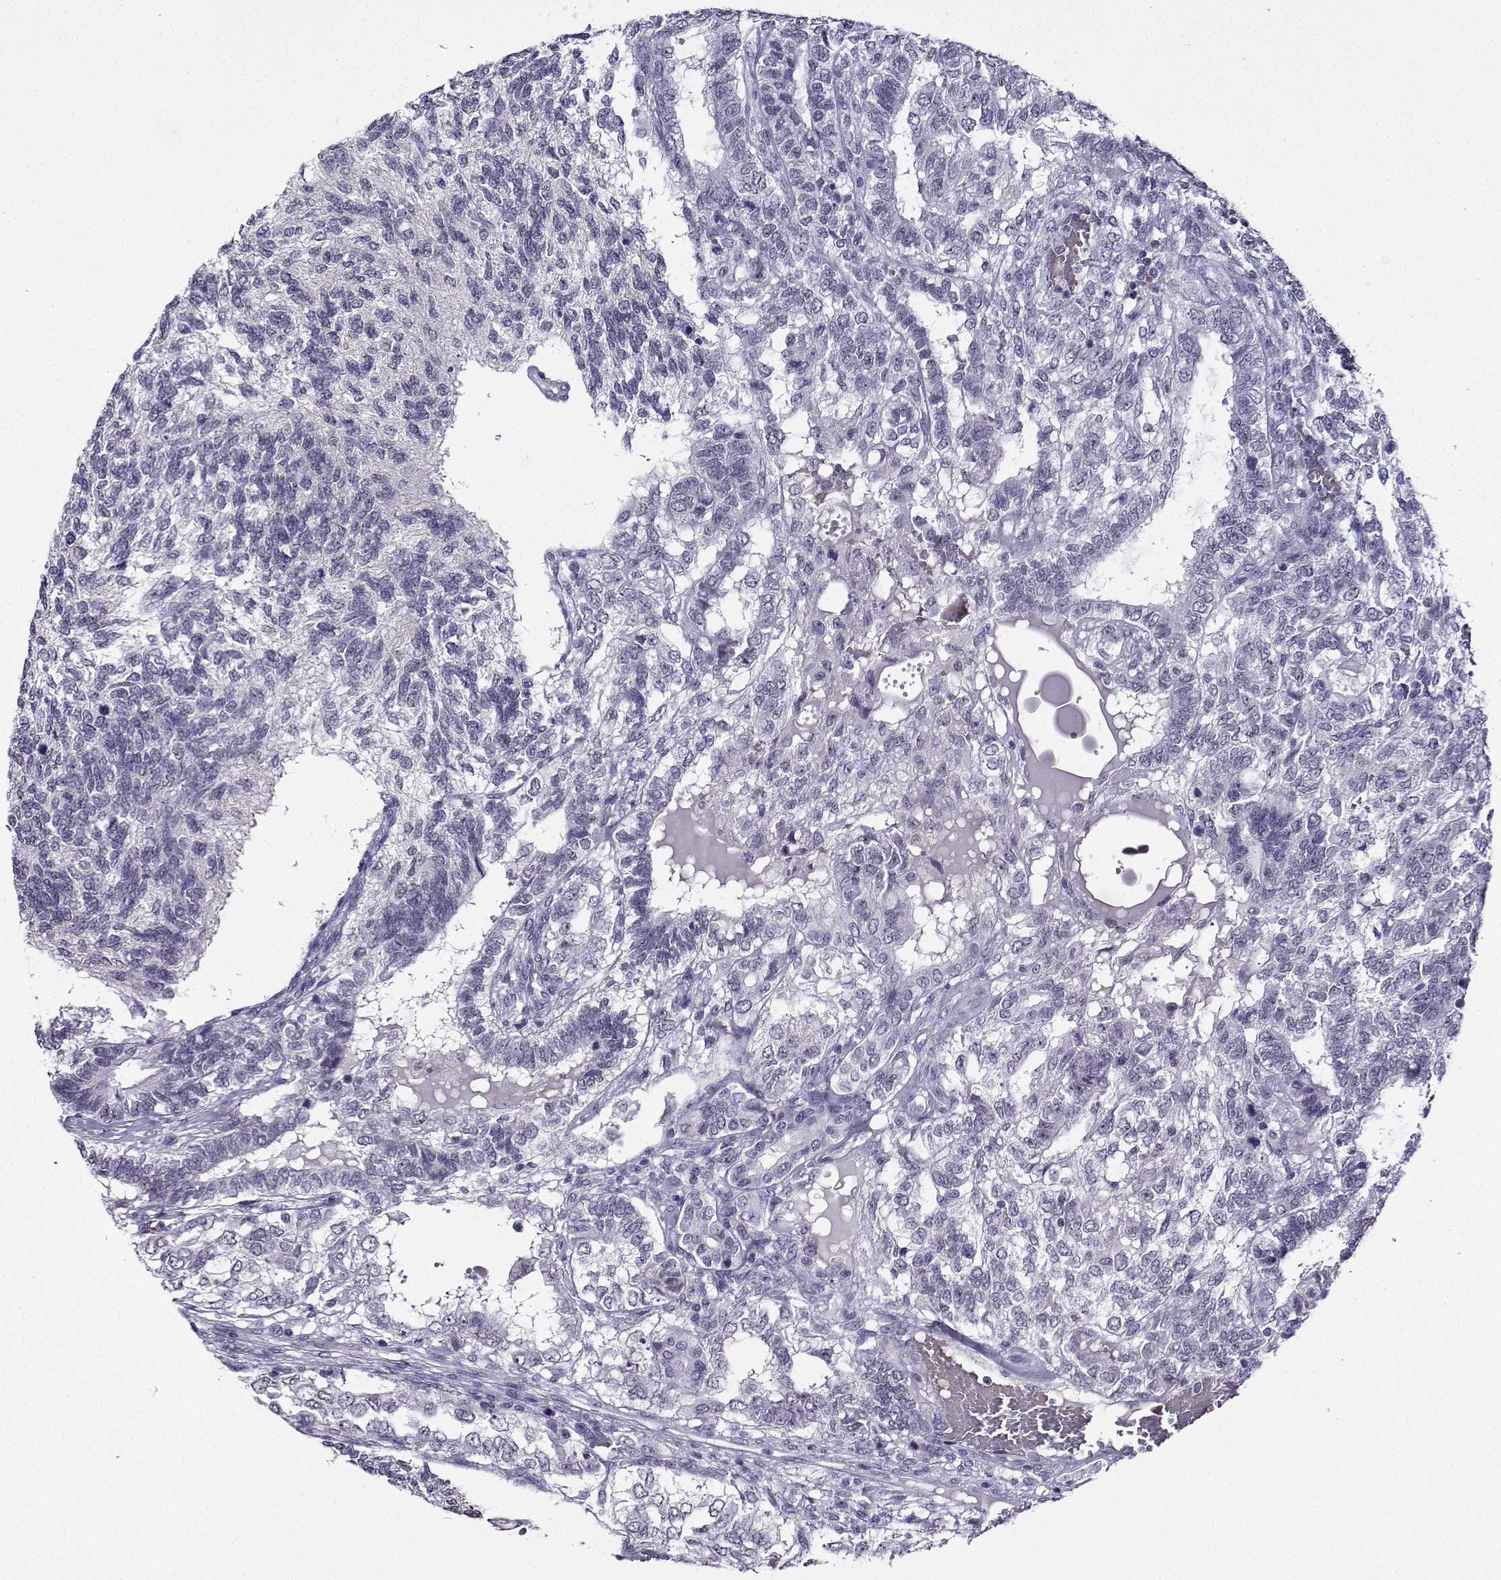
{"staining": {"intensity": "negative", "quantity": "none", "location": "none"}, "tissue": "testis cancer", "cell_type": "Tumor cells", "image_type": "cancer", "snomed": [{"axis": "morphology", "description": "Seminoma, NOS"}, {"axis": "morphology", "description": "Carcinoma, Embryonal, NOS"}, {"axis": "topography", "description": "Testis"}], "caption": "Tumor cells show no significant protein expression in testis embryonal carcinoma.", "gene": "LRFN2", "patient": {"sex": "male", "age": 41}}